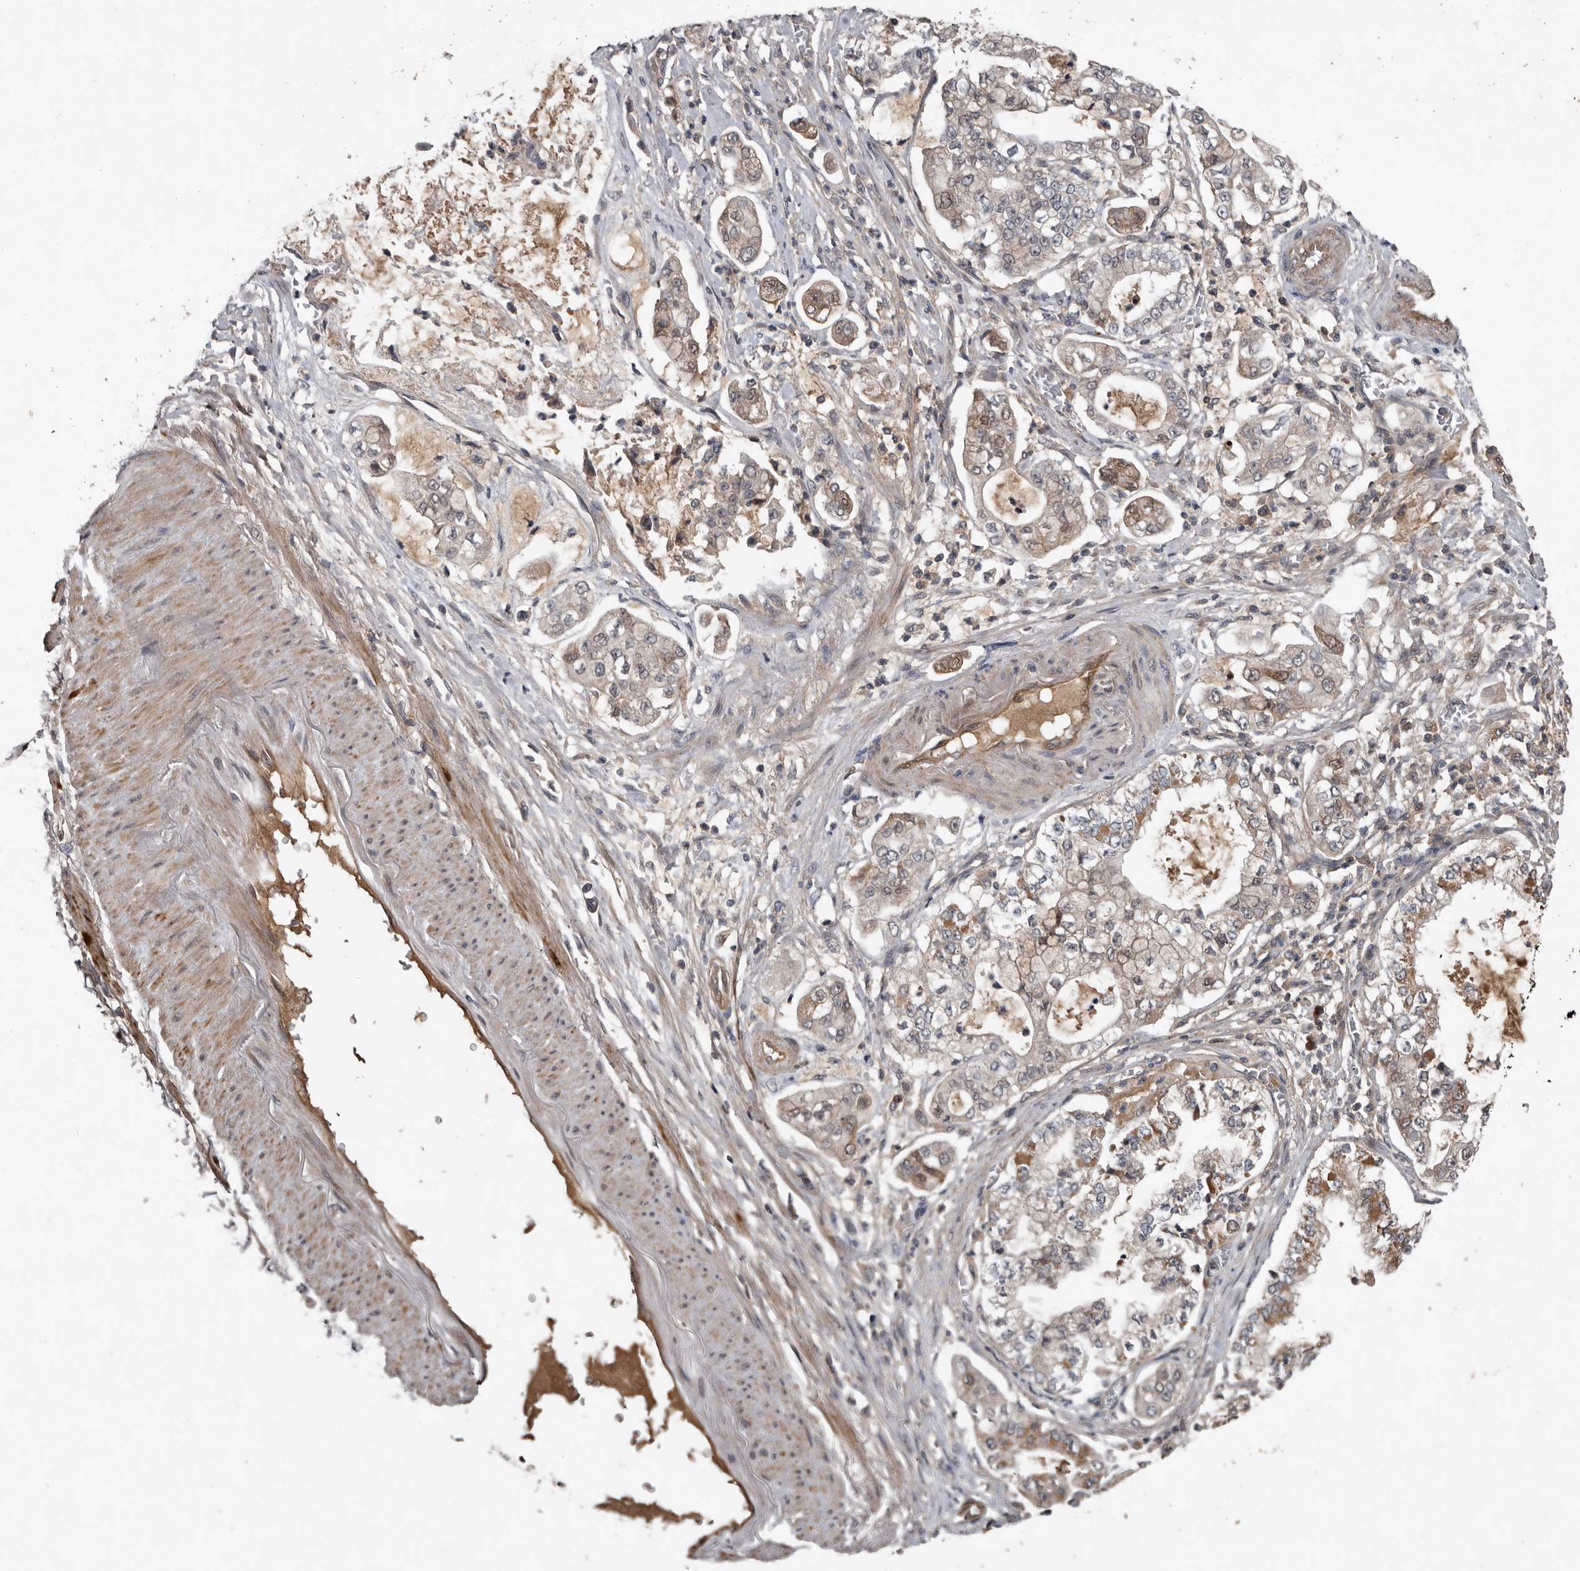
{"staining": {"intensity": "weak", "quantity": "25%-75%", "location": "cytoplasmic/membranous,nuclear"}, "tissue": "stomach cancer", "cell_type": "Tumor cells", "image_type": "cancer", "snomed": [{"axis": "morphology", "description": "Adenocarcinoma, NOS"}, {"axis": "topography", "description": "Stomach"}], "caption": "Protein analysis of stomach cancer (adenocarcinoma) tissue exhibits weak cytoplasmic/membranous and nuclear expression in approximately 25%-75% of tumor cells. (IHC, brightfield microscopy, high magnification).", "gene": "DNAJB4", "patient": {"sex": "male", "age": 76}}